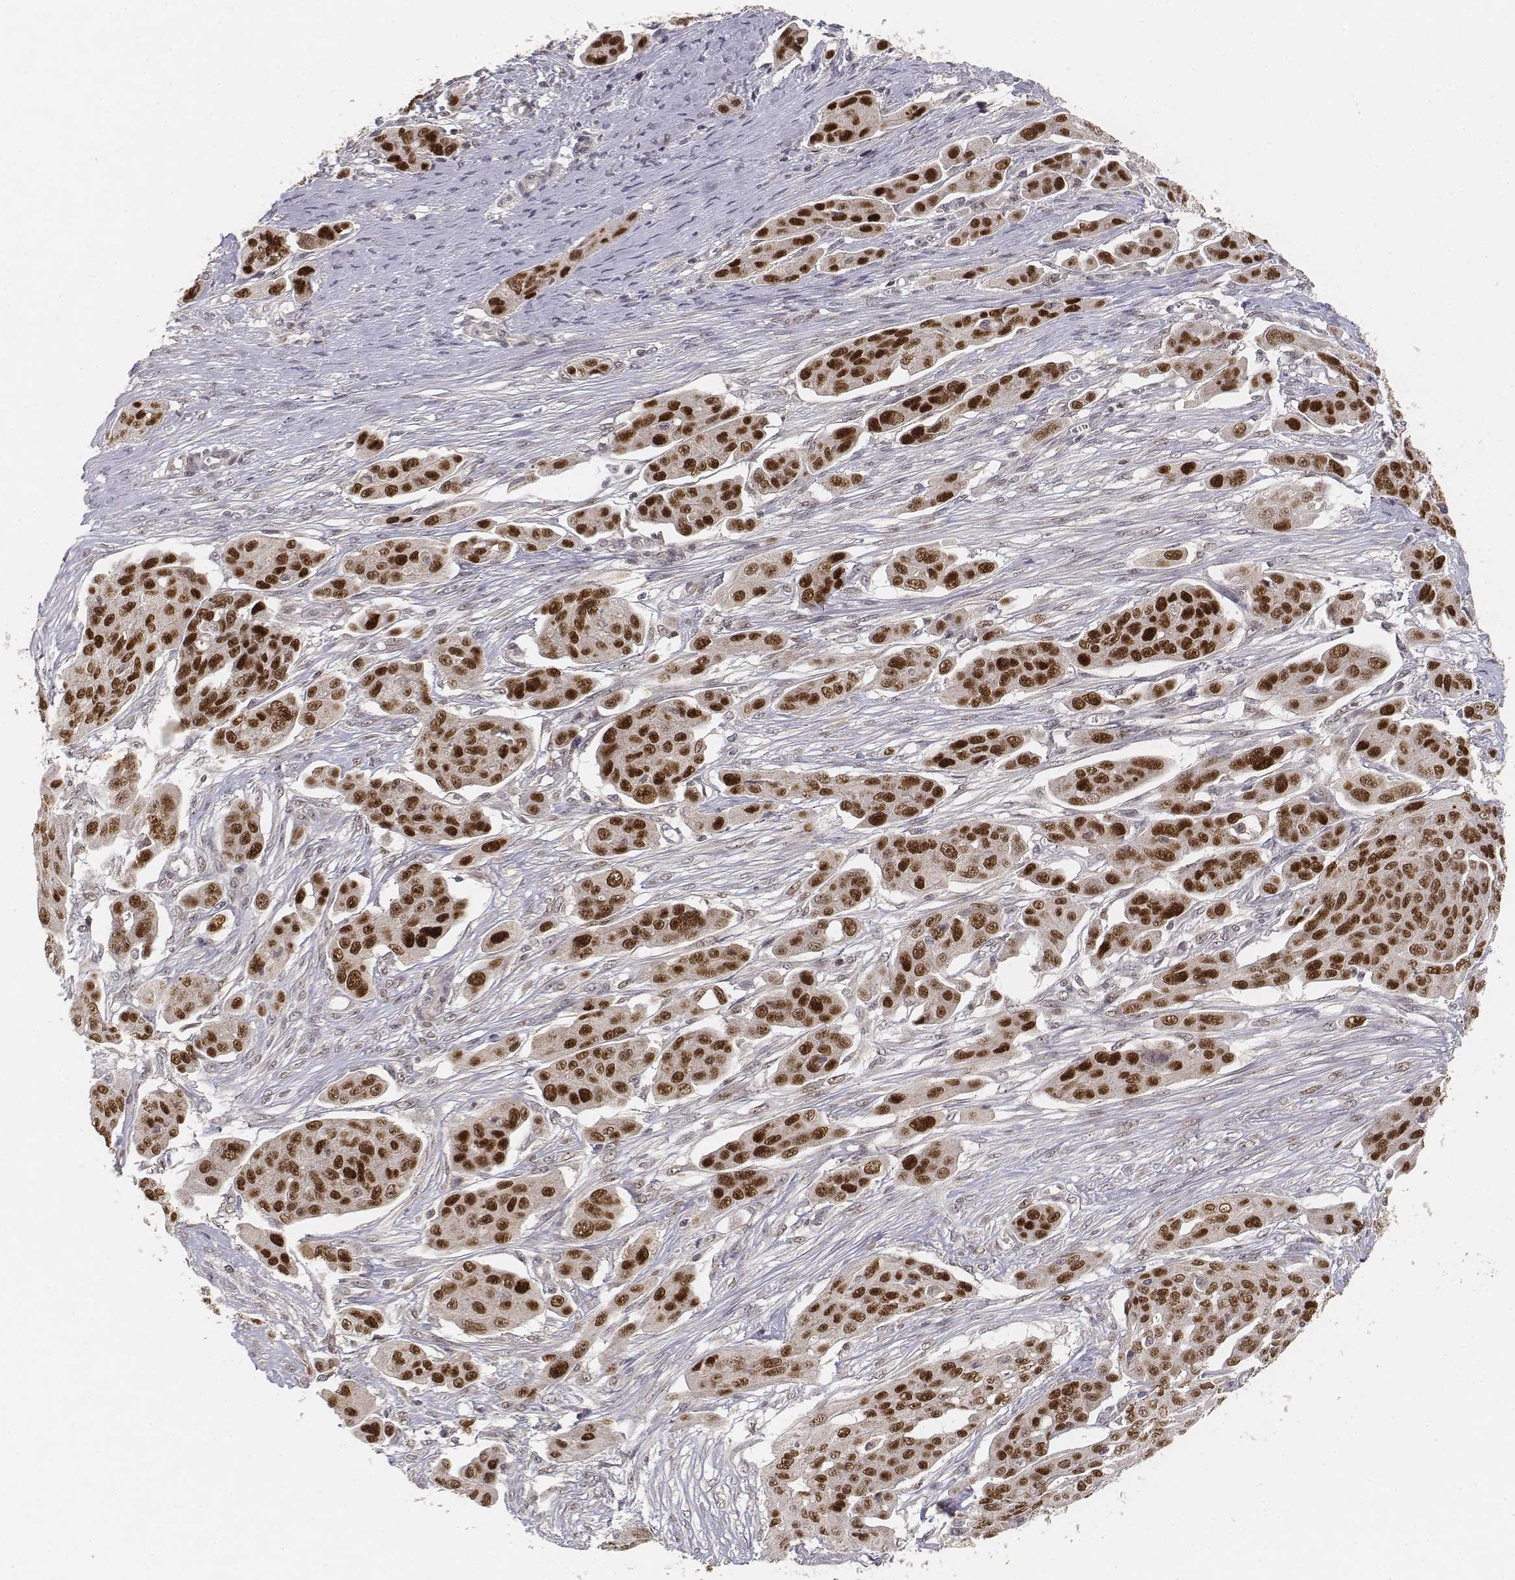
{"staining": {"intensity": "strong", "quantity": ">75%", "location": "nuclear"}, "tissue": "ovarian cancer", "cell_type": "Tumor cells", "image_type": "cancer", "snomed": [{"axis": "morphology", "description": "Carcinoma, endometroid"}, {"axis": "topography", "description": "Ovary"}], "caption": "An immunohistochemistry image of neoplastic tissue is shown. Protein staining in brown shows strong nuclear positivity in ovarian cancer within tumor cells. The staining is performed using DAB (3,3'-diaminobenzidine) brown chromogen to label protein expression. The nuclei are counter-stained blue using hematoxylin.", "gene": "FANCD2", "patient": {"sex": "female", "age": 70}}